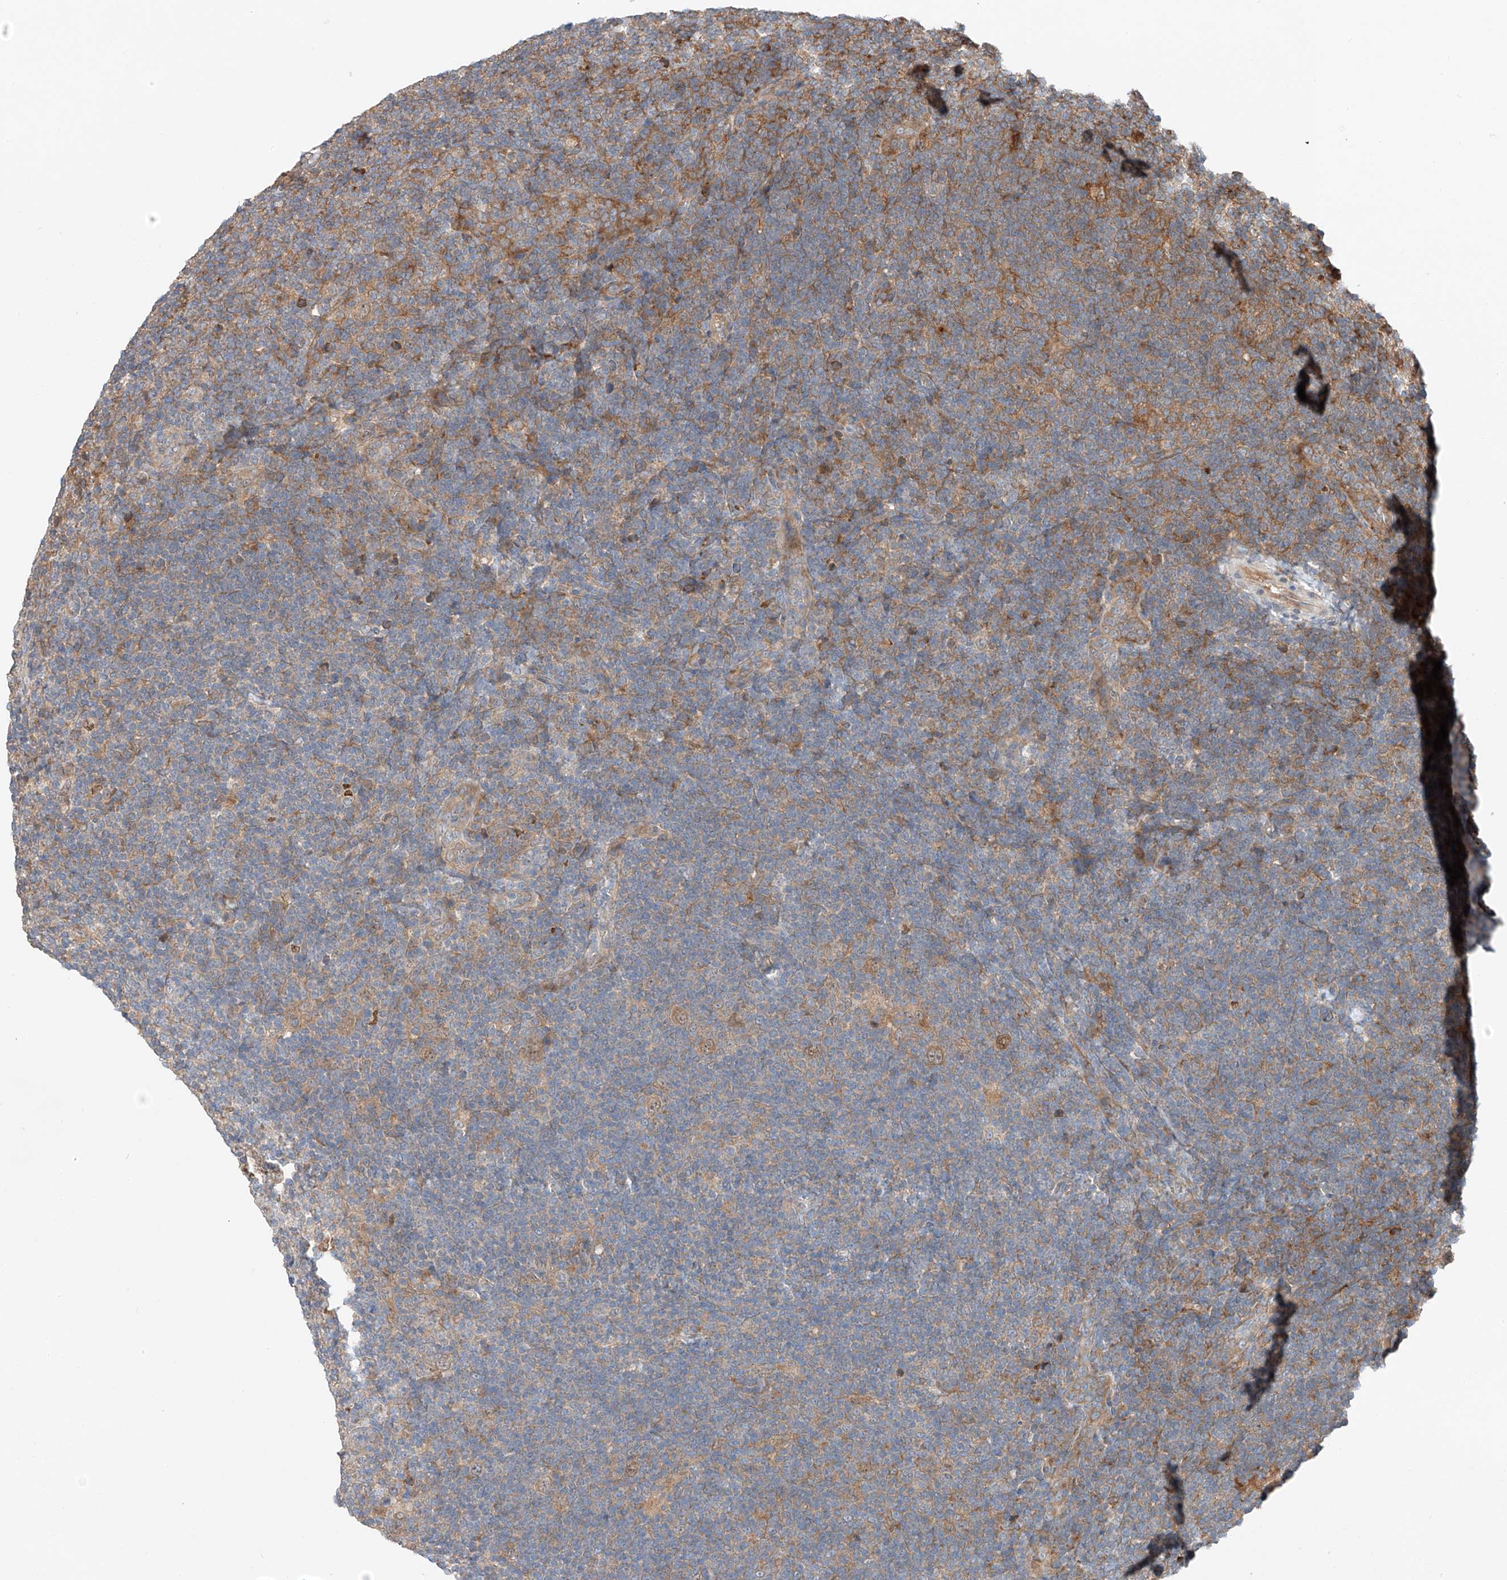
{"staining": {"intensity": "weak", "quantity": ">75%", "location": "cytoplasmic/membranous,nuclear"}, "tissue": "lymphoma", "cell_type": "Tumor cells", "image_type": "cancer", "snomed": [{"axis": "morphology", "description": "Hodgkin's disease, NOS"}, {"axis": "topography", "description": "Lymph node"}], "caption": "Immunohistochemical staining of human lymphoma demonstrates weak cytoplasmic/membranous and nuclear protein staining in approximately >75% of tumor cells. The protein is stained brown, and the nuclei are stained in blue (DAB (3,3'-diaminobenzidine) IHC with brightfield microscopy, high magnification).", "gene": "RUSC1", "patient": {"sex": "female", "age": 57}}